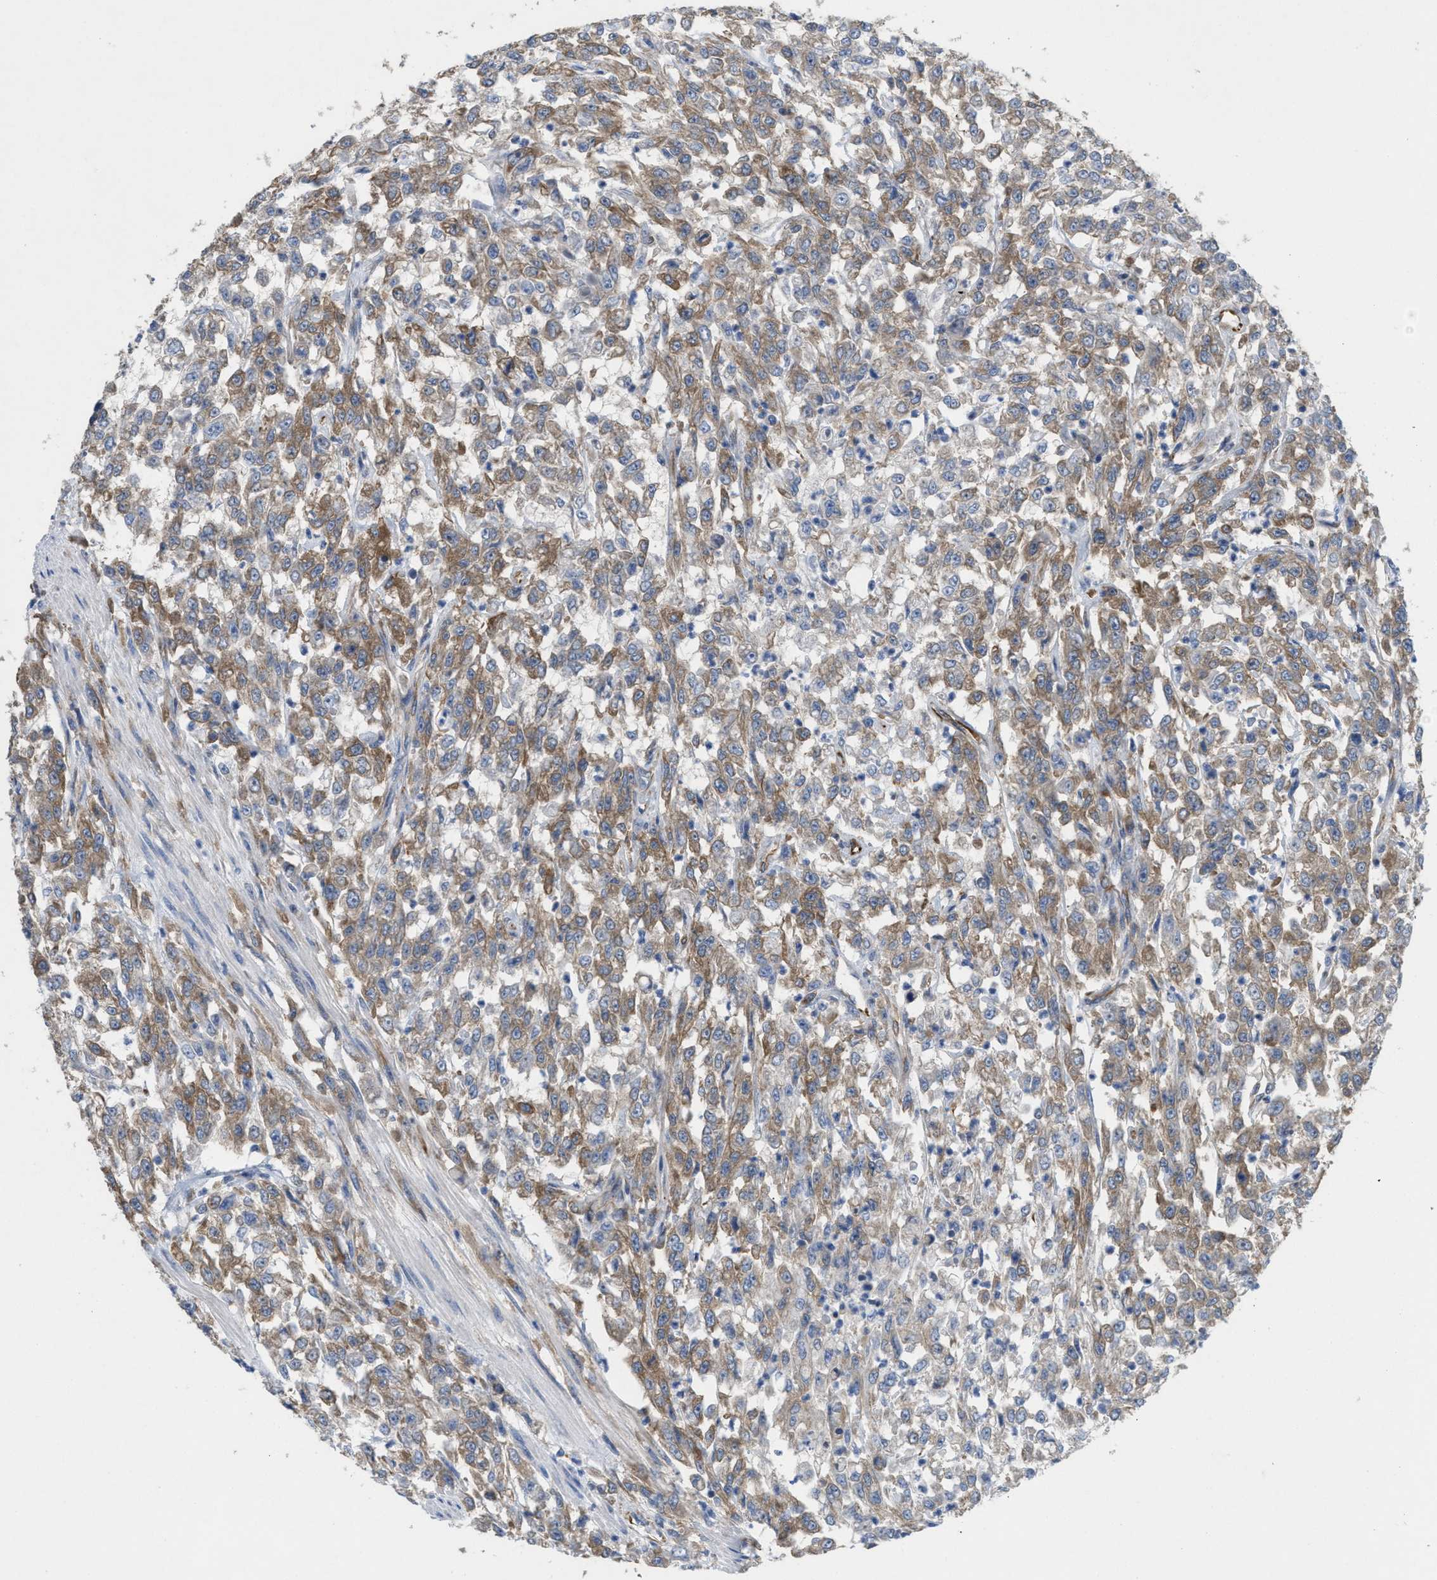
{"staining": {"intensity": "moderate", "quantity": ">75%", "location": "cytoplasmic/membranous"}, "tissue": "urothelial cancer", "cell_type": "Tumor cells", "image_type": "cancer", "snomed": [{"axis": "morphology", "description": "Urothelial carcinoma, High grade"}, {"axis": "topography", "description": "Urinary bladder"}], "caption": "The histopathology image reveals a brown stain indicating the presence of a protein in the cytoplasmic/membranous of tumor cells in urothelial carcinoma (high-grade).", "gene": "UBAP2", "patient": {"sex": "male", "age": 46}}